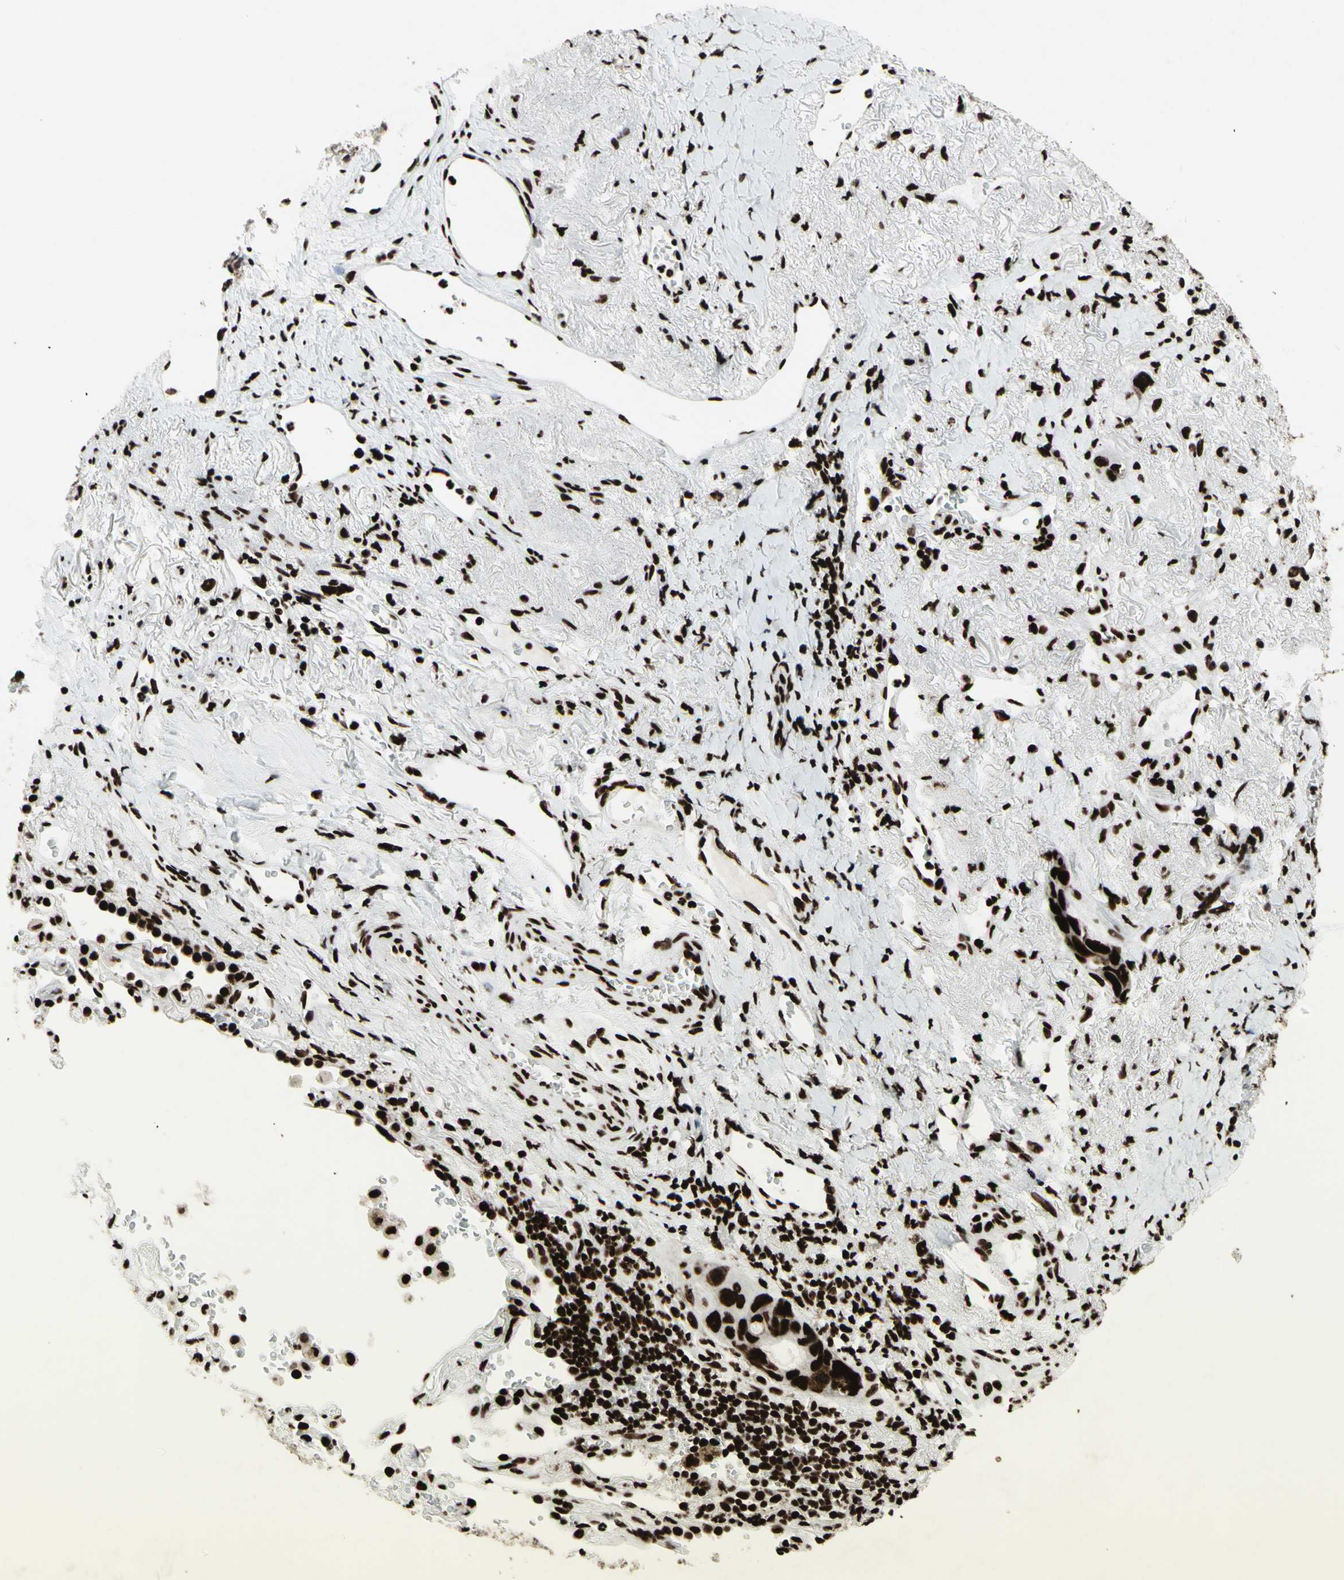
{"staining": {"intensity": "strong", "quantity": ">75%", "location": "nuclear"}, "tissue": "lung cancer", "cell_type": "Tumor cells", "image_type": "cancer", "snomed": [{"axis": "morphology", "description": "Squamous cell carcinoma, NOS"}, {"axis": "topography", "description": "Lung"}], "caption": "Strong nuclear protein positivity is appreciated in about >75% of tumor cells in lung cancer.", "gene": "U2AF2", "patient": {"sex": "female", "age": 73}}